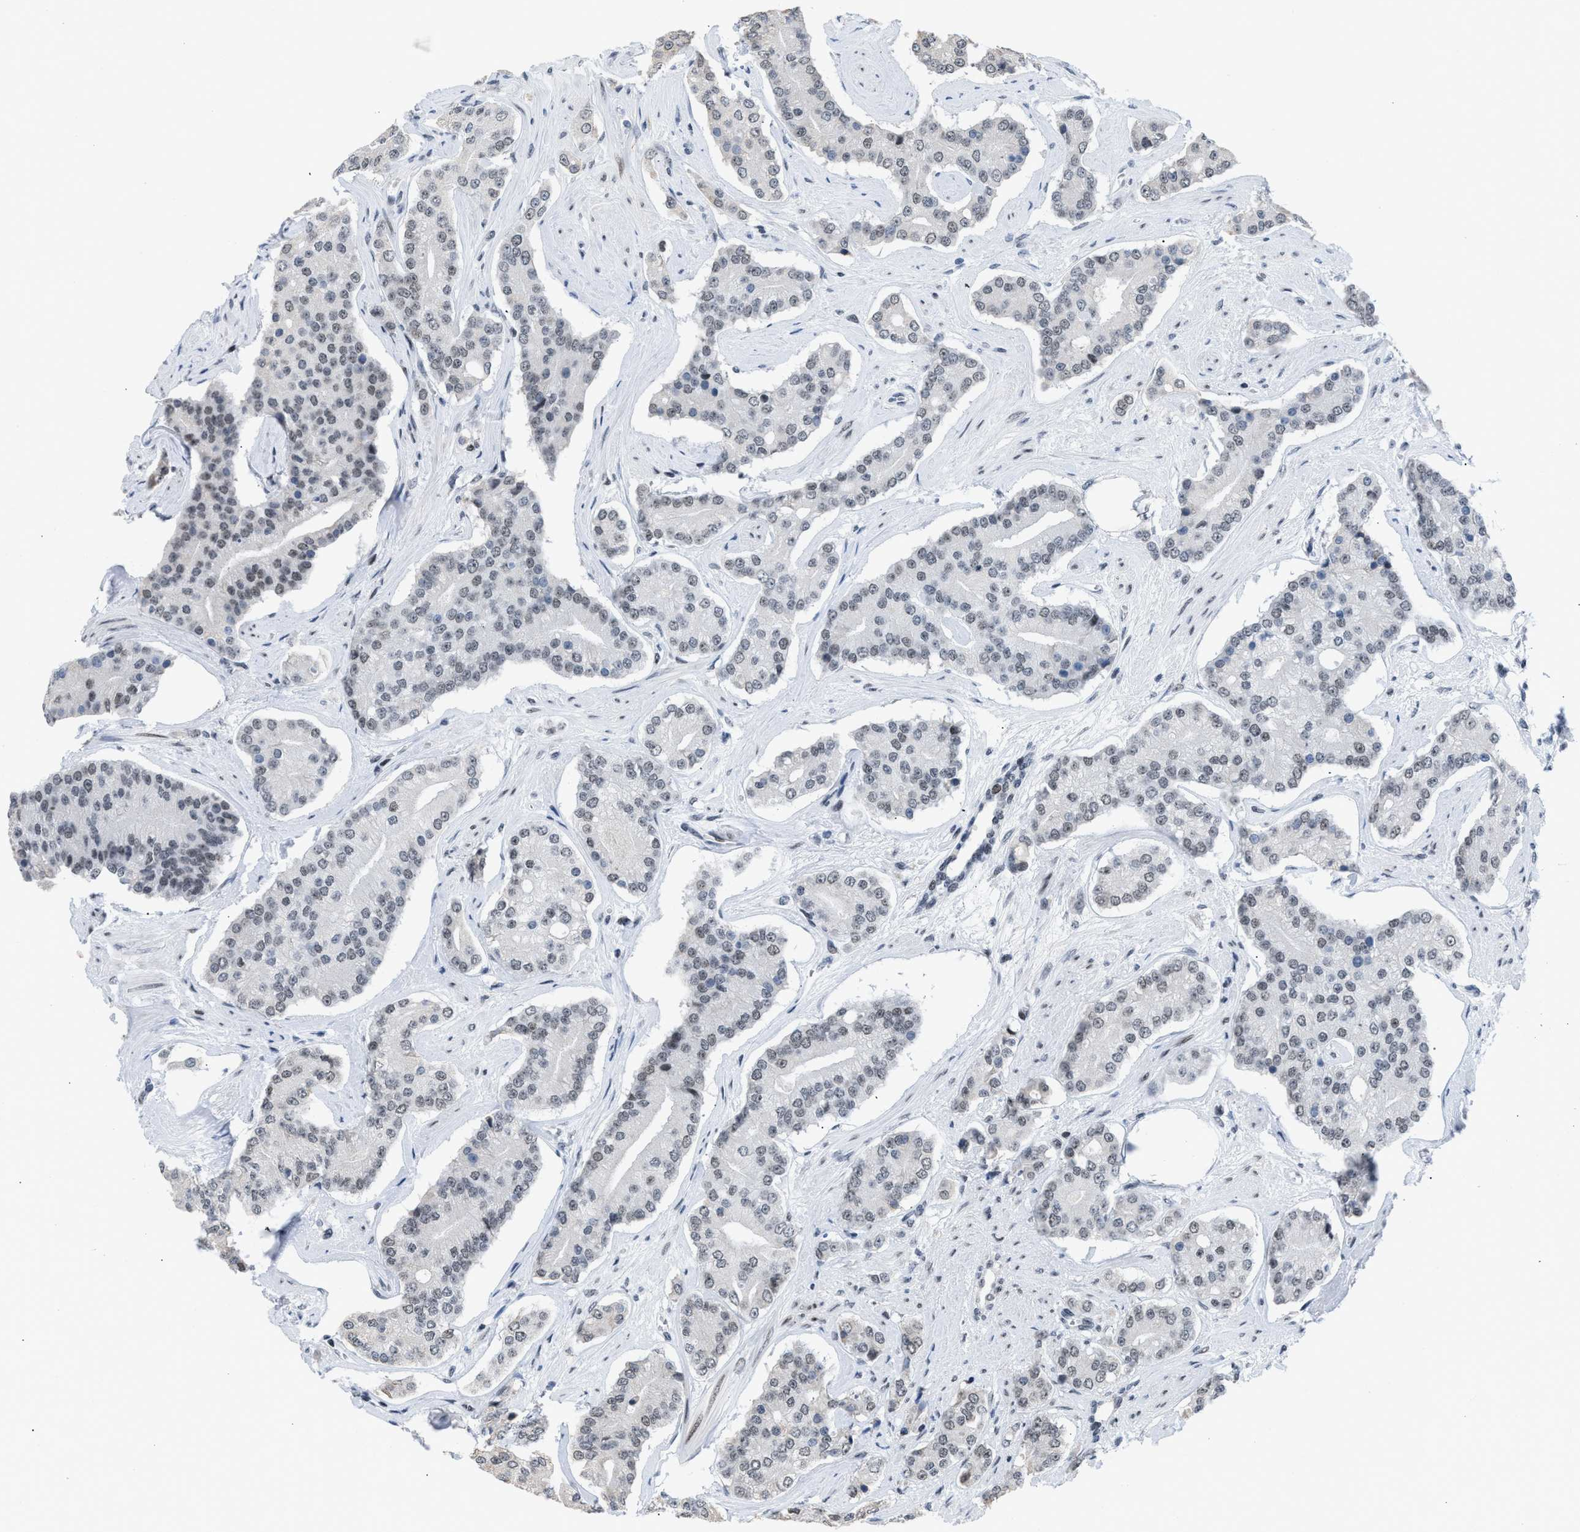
{"staining": {"intensity": "weak", "quantity": "<25%", "location": "nuclear"}, "tissue": "prostate cancer", "cell_type": "Tumor cells", "image_type": "cancer", "snomed": [{"axis": "morphology", "description": "Adenocarcinoma, High grade"}, {"axis": "topography", "description": "Prostate"}], "caption": "Immunohistochemistry (IHC) photomicrograph of neoplastic tissue: prostate cancer (adenocarcinoma (high-grade)) stained with DAB demonstrates no significant protein expression in tumor cells.", "gene": "TERF2IP", "patient": {"sex": "male", "age": 71}}